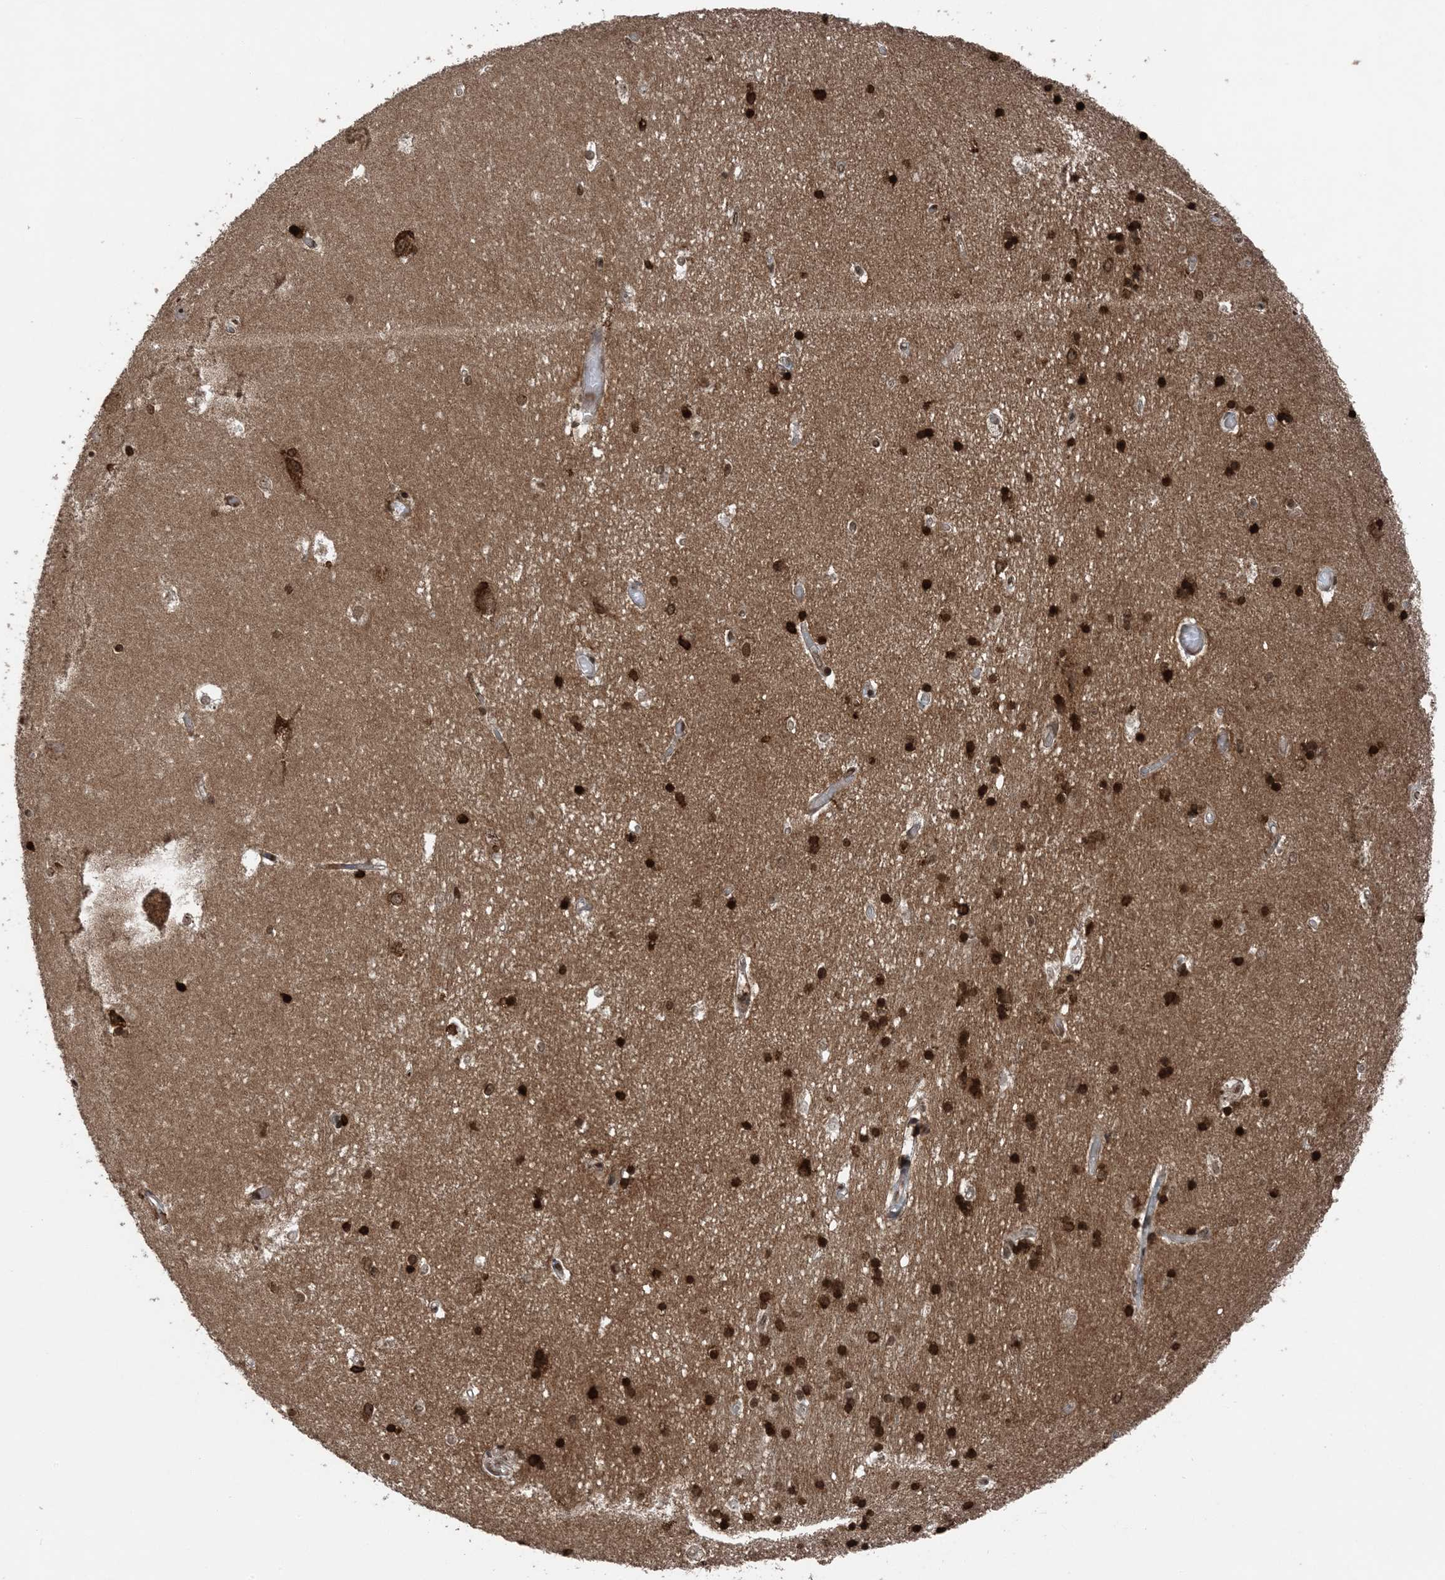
{"staining": {"intensity": "strong", "quantity": ">75%", "location": "cytoplasmic/membranous,nuclear"}, "tissue": "hippocampus", "cell_type": "Glial cells", "image_type": "normal", "snomed": [{"axis": "morphology", "description": "Normal tissue, NOS"}, {"axis": "topography", "description": "Hippocampus"}], "caption": "A high-resolution image shows immunohistochemistry staining of normal hippocampus, which shows strong cytoplasmic/membranous,nuclear staining in approximately >75% of glial cells.", "gene": "ZFAND2B", "patient": {"sex": "male", "age": 45}}